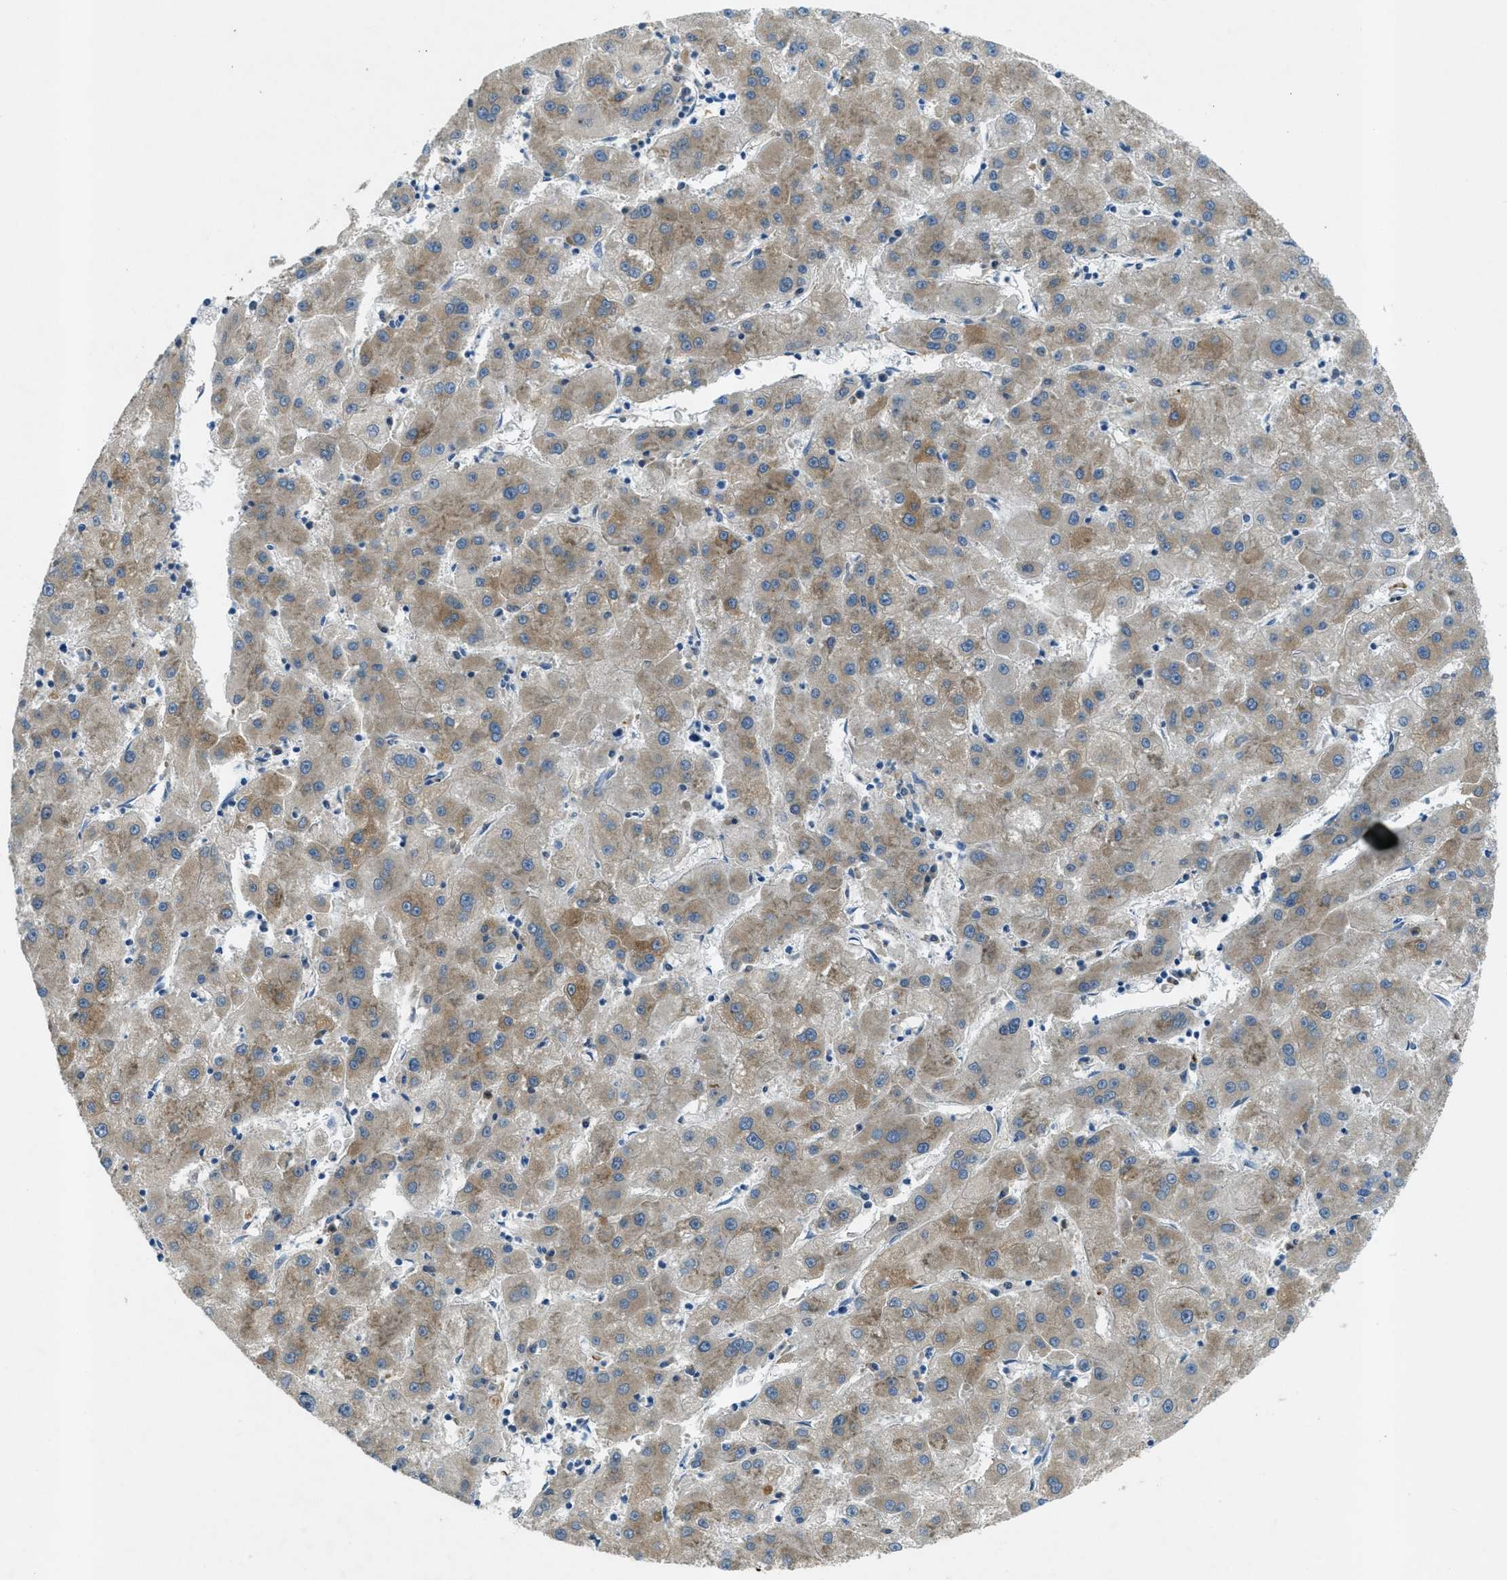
{"staining": {"intensity": "moderate", "quantity": ">75%", "location": "cytoplasmic/membranous"}, "tissue": "liver cancer", "cell_type": "Tumor cells", "image_type": "cancer", "snomed": [{"axis": "morphology", "description": "Carcinoma, Hepatocellular, NOS"}, {"axis": "topography", "description": "Liver"}], "caption": "Human hepatocellular carcinoma (liver) stained with a protein marker displays moderate staining in tumor cells.", "gene": "SNX14", "patient": {"sex": "male", "age": 72}}